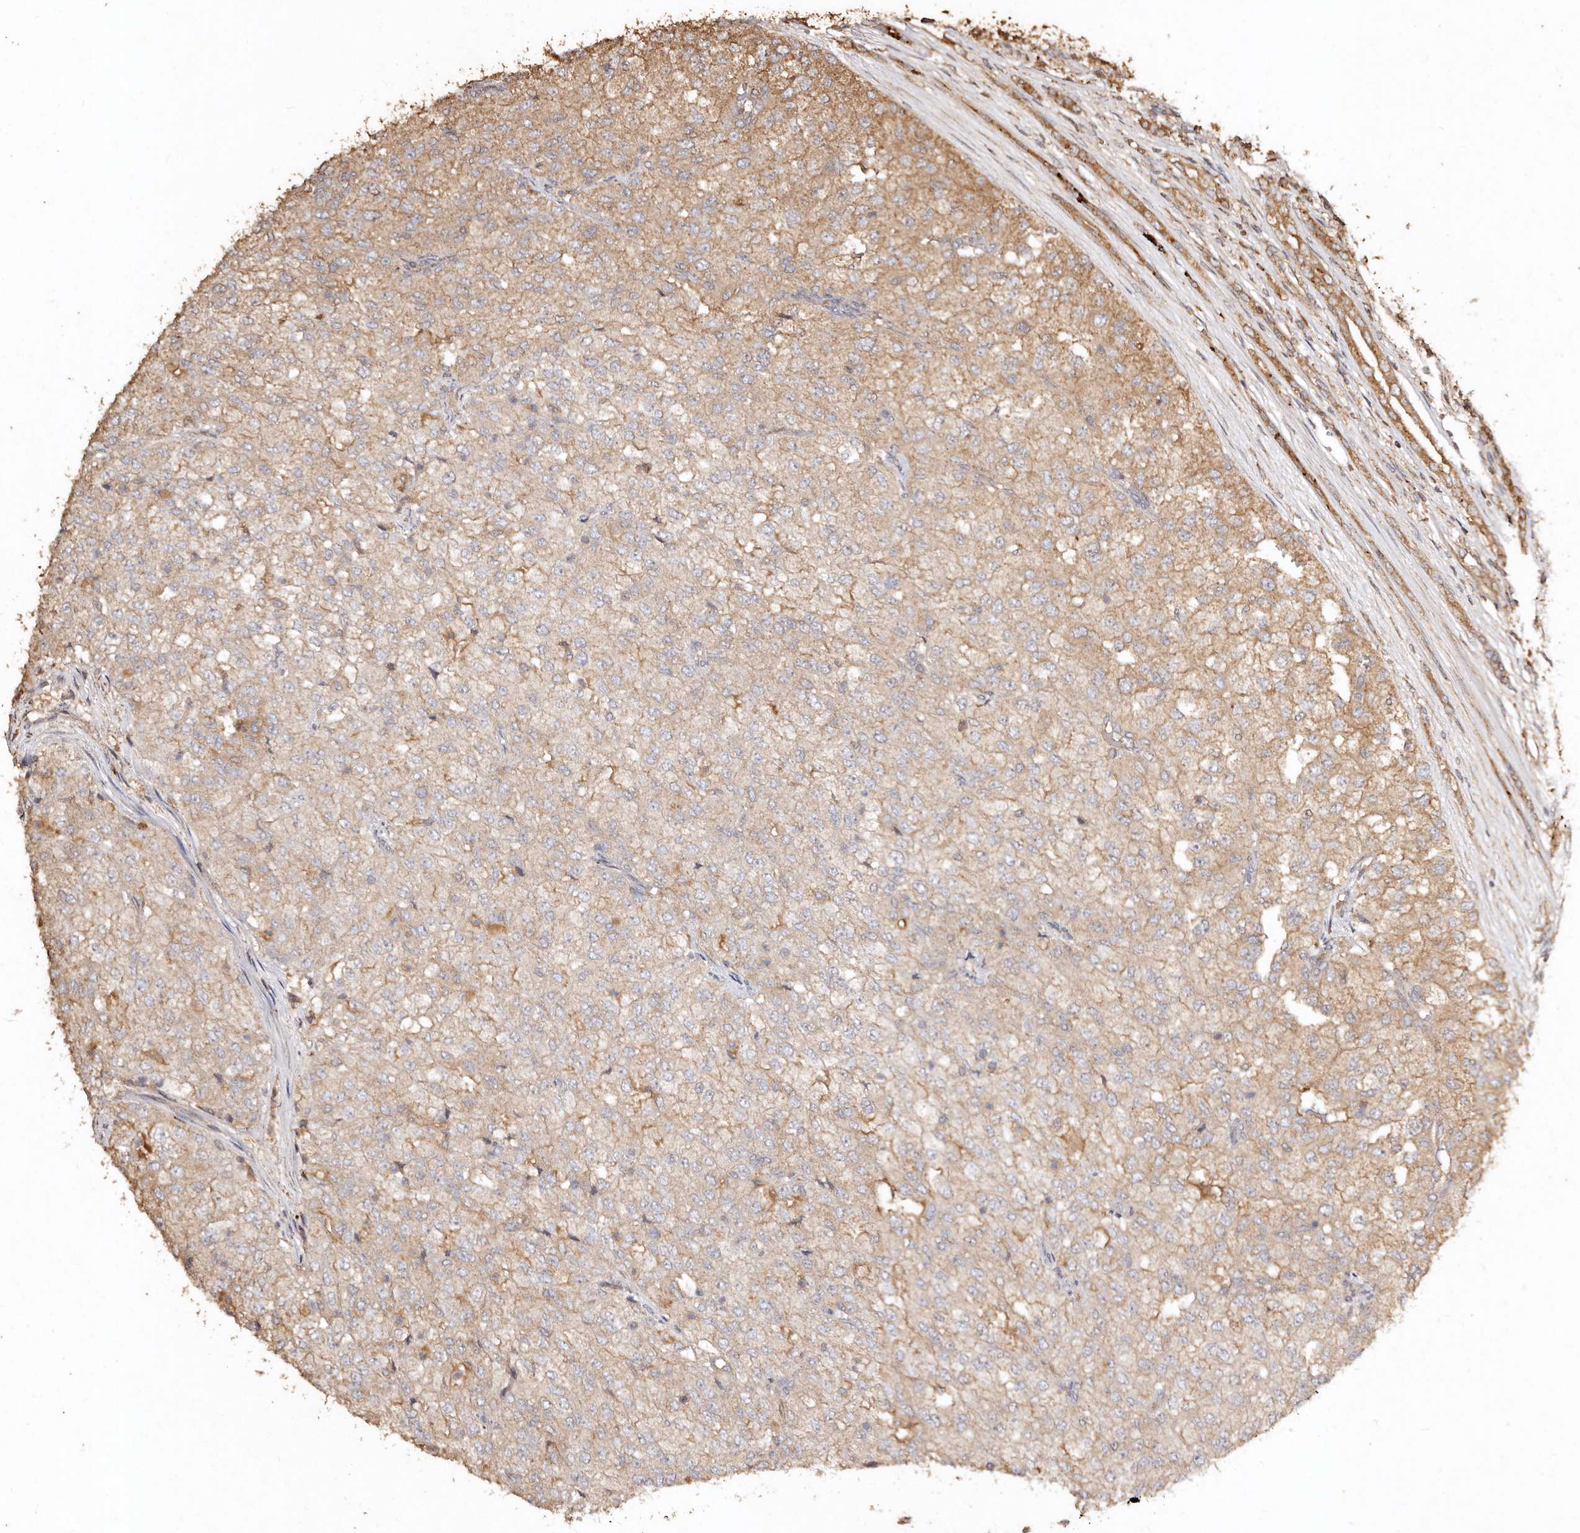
{"staining": {"intensity": "moderate", "quantity": "25%-75%", "location": "cytoplasmic/membranous"}, "tissue": "renal cancer", "cell_type": "Tumor cells", "image_type": "cancer", "snomed": [{"axis": "morphology", "description": "Adenocarcinoma, NOS"}, {"axis": "topography", "description": "Kidney"}], "caption": "Moderate cytoplasmic/membranous protein staining is identified in approximately 25%-75% of tumor cells in adenocarcinoma (renal).", "gene": "FARS2", "patient": {"sex": "female", "age": 54}}